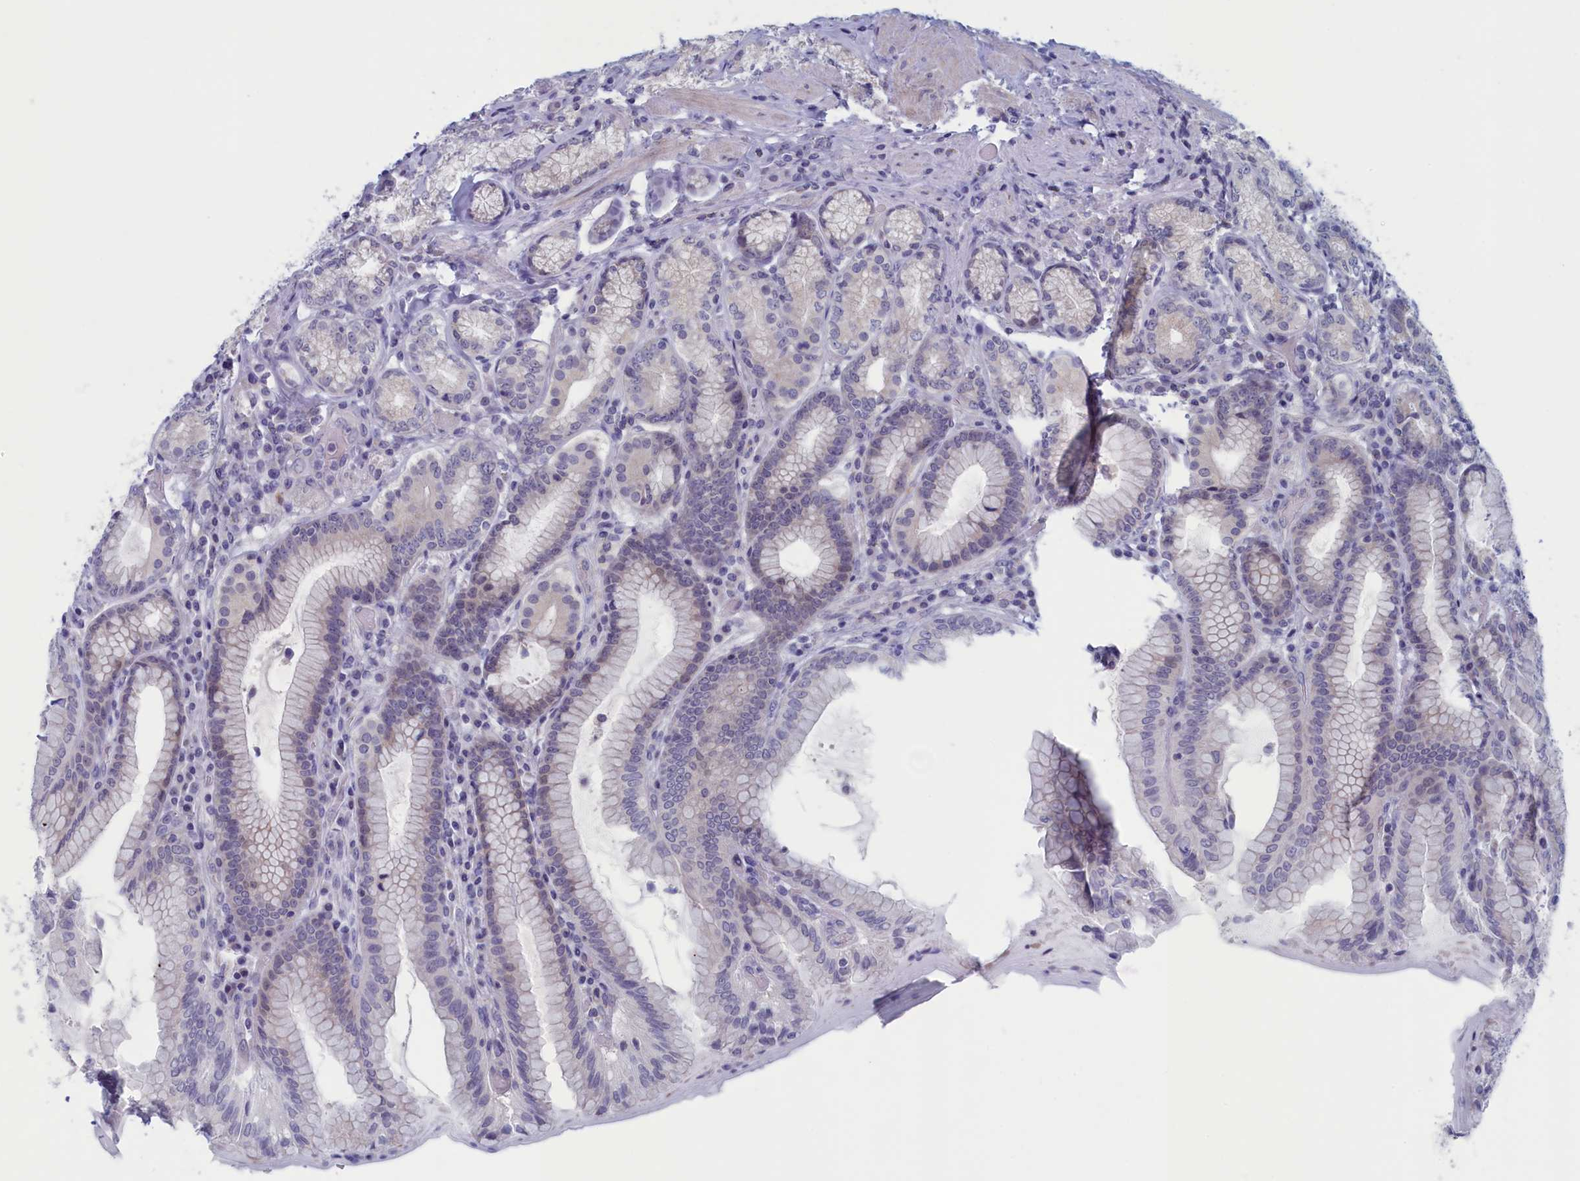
{"staining": {"intensity": "weak", "quantity": "<25%", "location": "cytoplasmic/membranous"}, "tissue": "stomach", "cell_type": "Glandular cells", "image_type": "normal", "snomed": [{"axis": "morphology", "description": "Normal tissue, NOS"}, {"axis": "topography", "description": "Stomach, upper"}, {"axis": "topography", "description": "Stomach, lower"}], "caption": "Immunohistochemistry of benign stomach exhibits no staining in glandular cells. Nuclei are stained in blue.", "gene": "WDR76", "patient": {"sex": "female", "age": 76}}